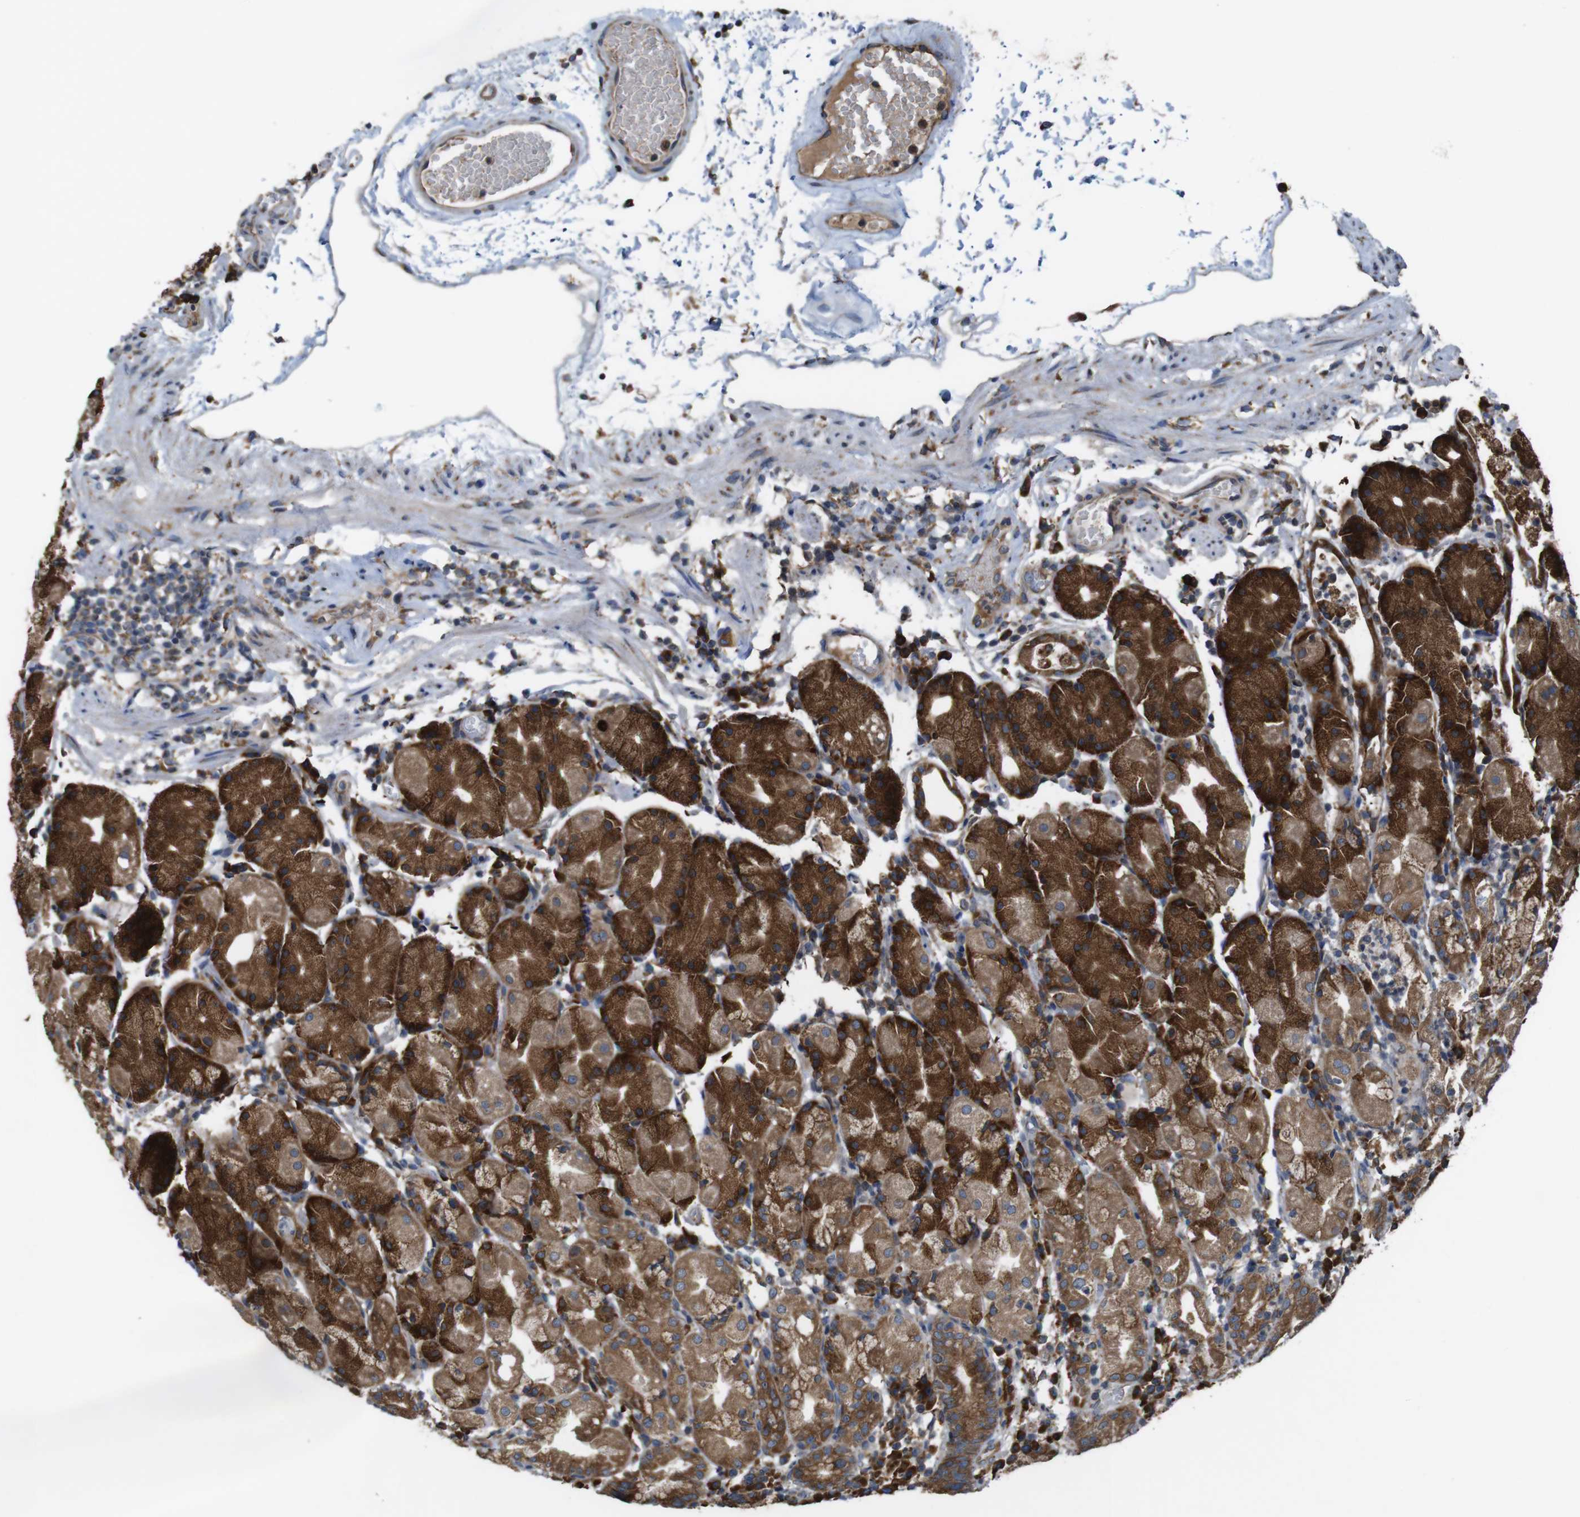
{"staining": {"intensity": "strong", "quantity": ">75%", "location": "cytoplasmic/membranous"}, "tissue": "stomach", "cell_type": "Glandular cells", "image_type": "normal", "snomed": [{"axis": "morphology", "description": "Normal tissue, NOS"}, {"axis": "topography", "description": "Stomach"}, {"axis": "topography", "description": "Stomach, lower"}], "caption": "Stomach stained with a protein marker displays strong staining in glandular cells.", "gene": "UGGT1", "patient": {"sex": "female", "age": 75}}